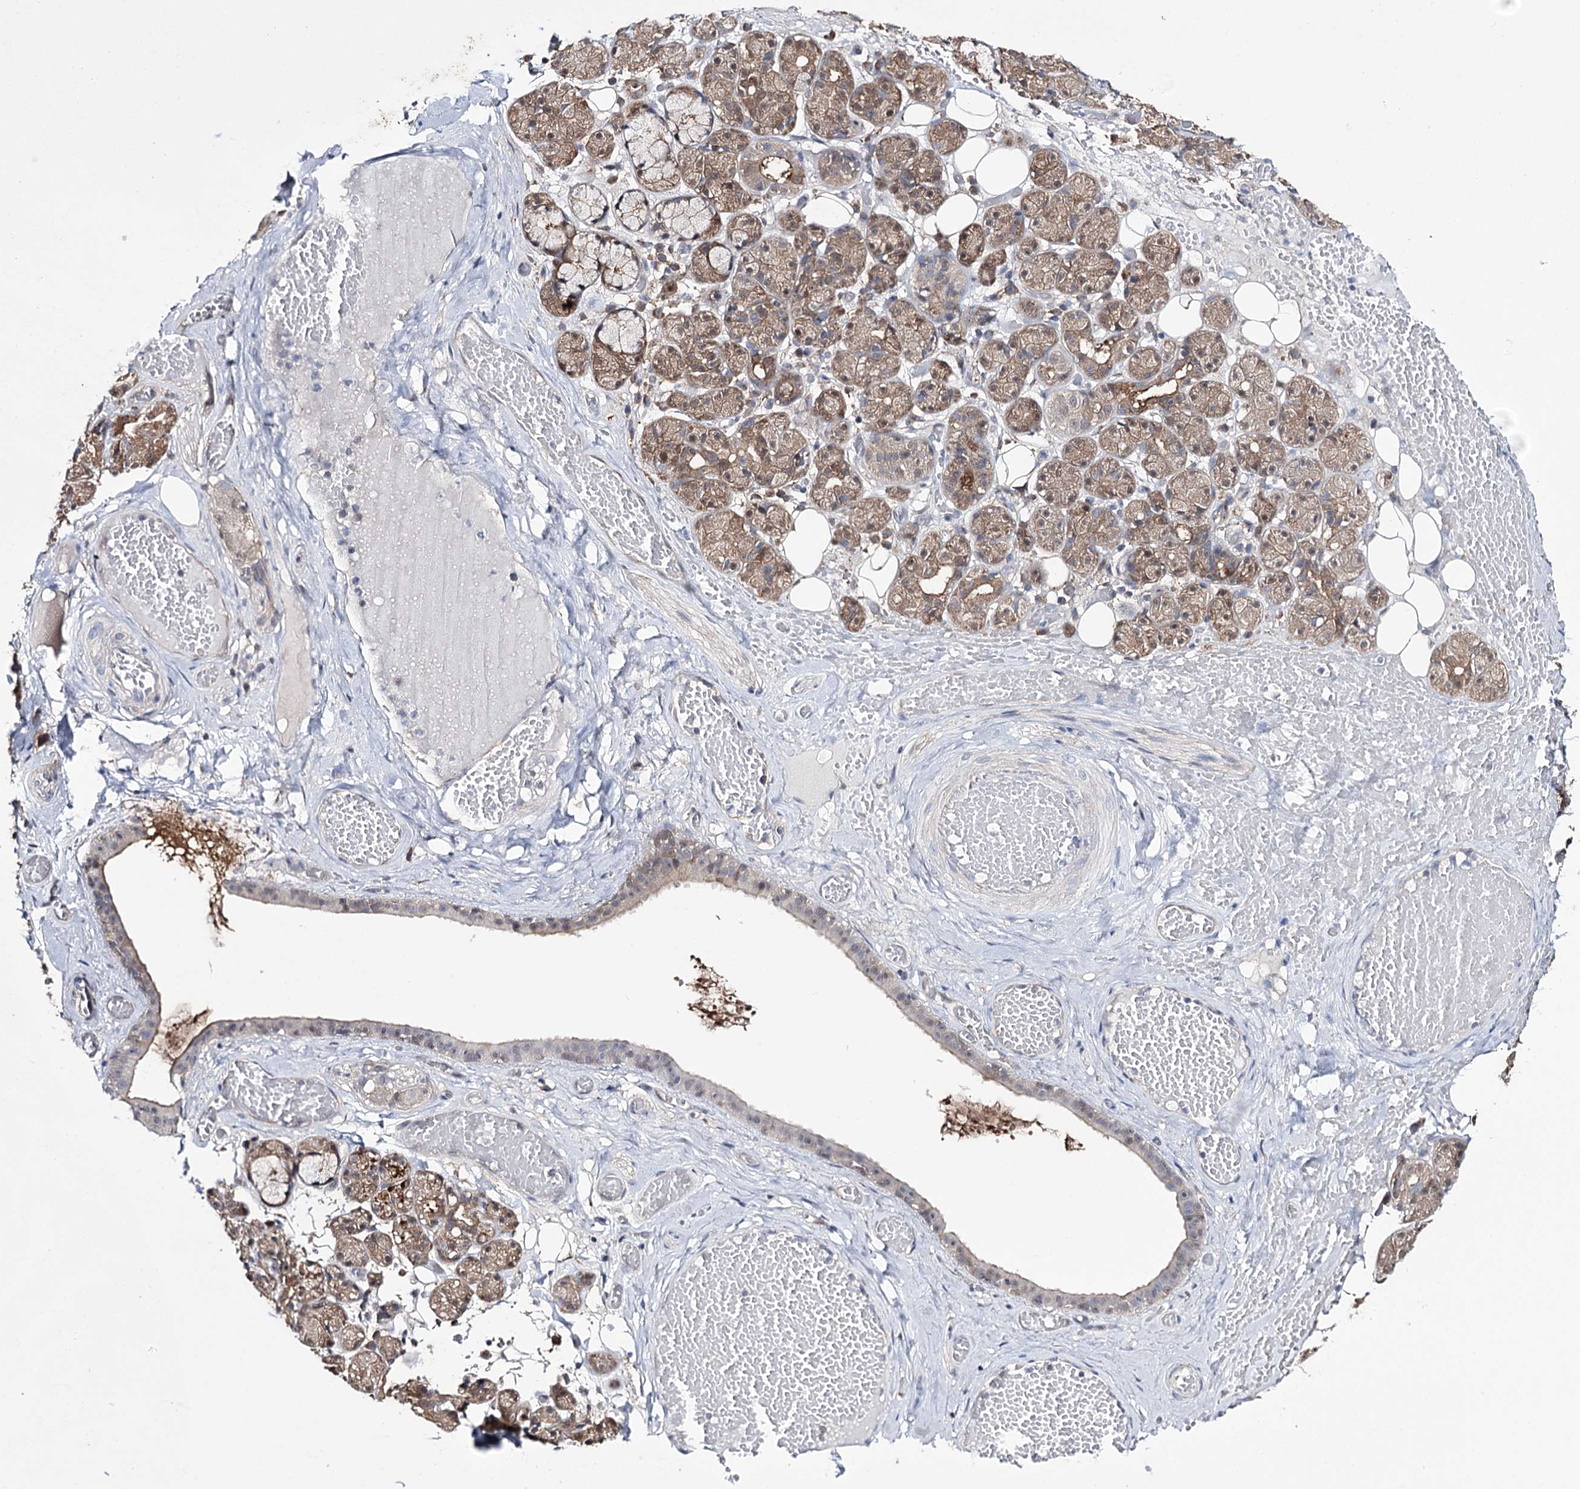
{"staining": {"intensity": "moderate", "quantity": ">75%", "location": "cytoplasmic/membranous,nuclear"}, "tissue": "salivary gland", "cell_type": "Glandular cells", "image_type": "normal", "snomed": [{"axis": "morphology", "description": "Normal tissue, NOS"}, {"axis": "topography", "description": "Salivary gland"}], "caption": "Moderate cytoplasmic/membranous,nuclear staining for a protein is seen in approximately >75% of glandular cells of benign salivary gland using immunohistochemistry (IHC).", "gene": "PTER", "patient": {"sex": "male", "age": 63}}